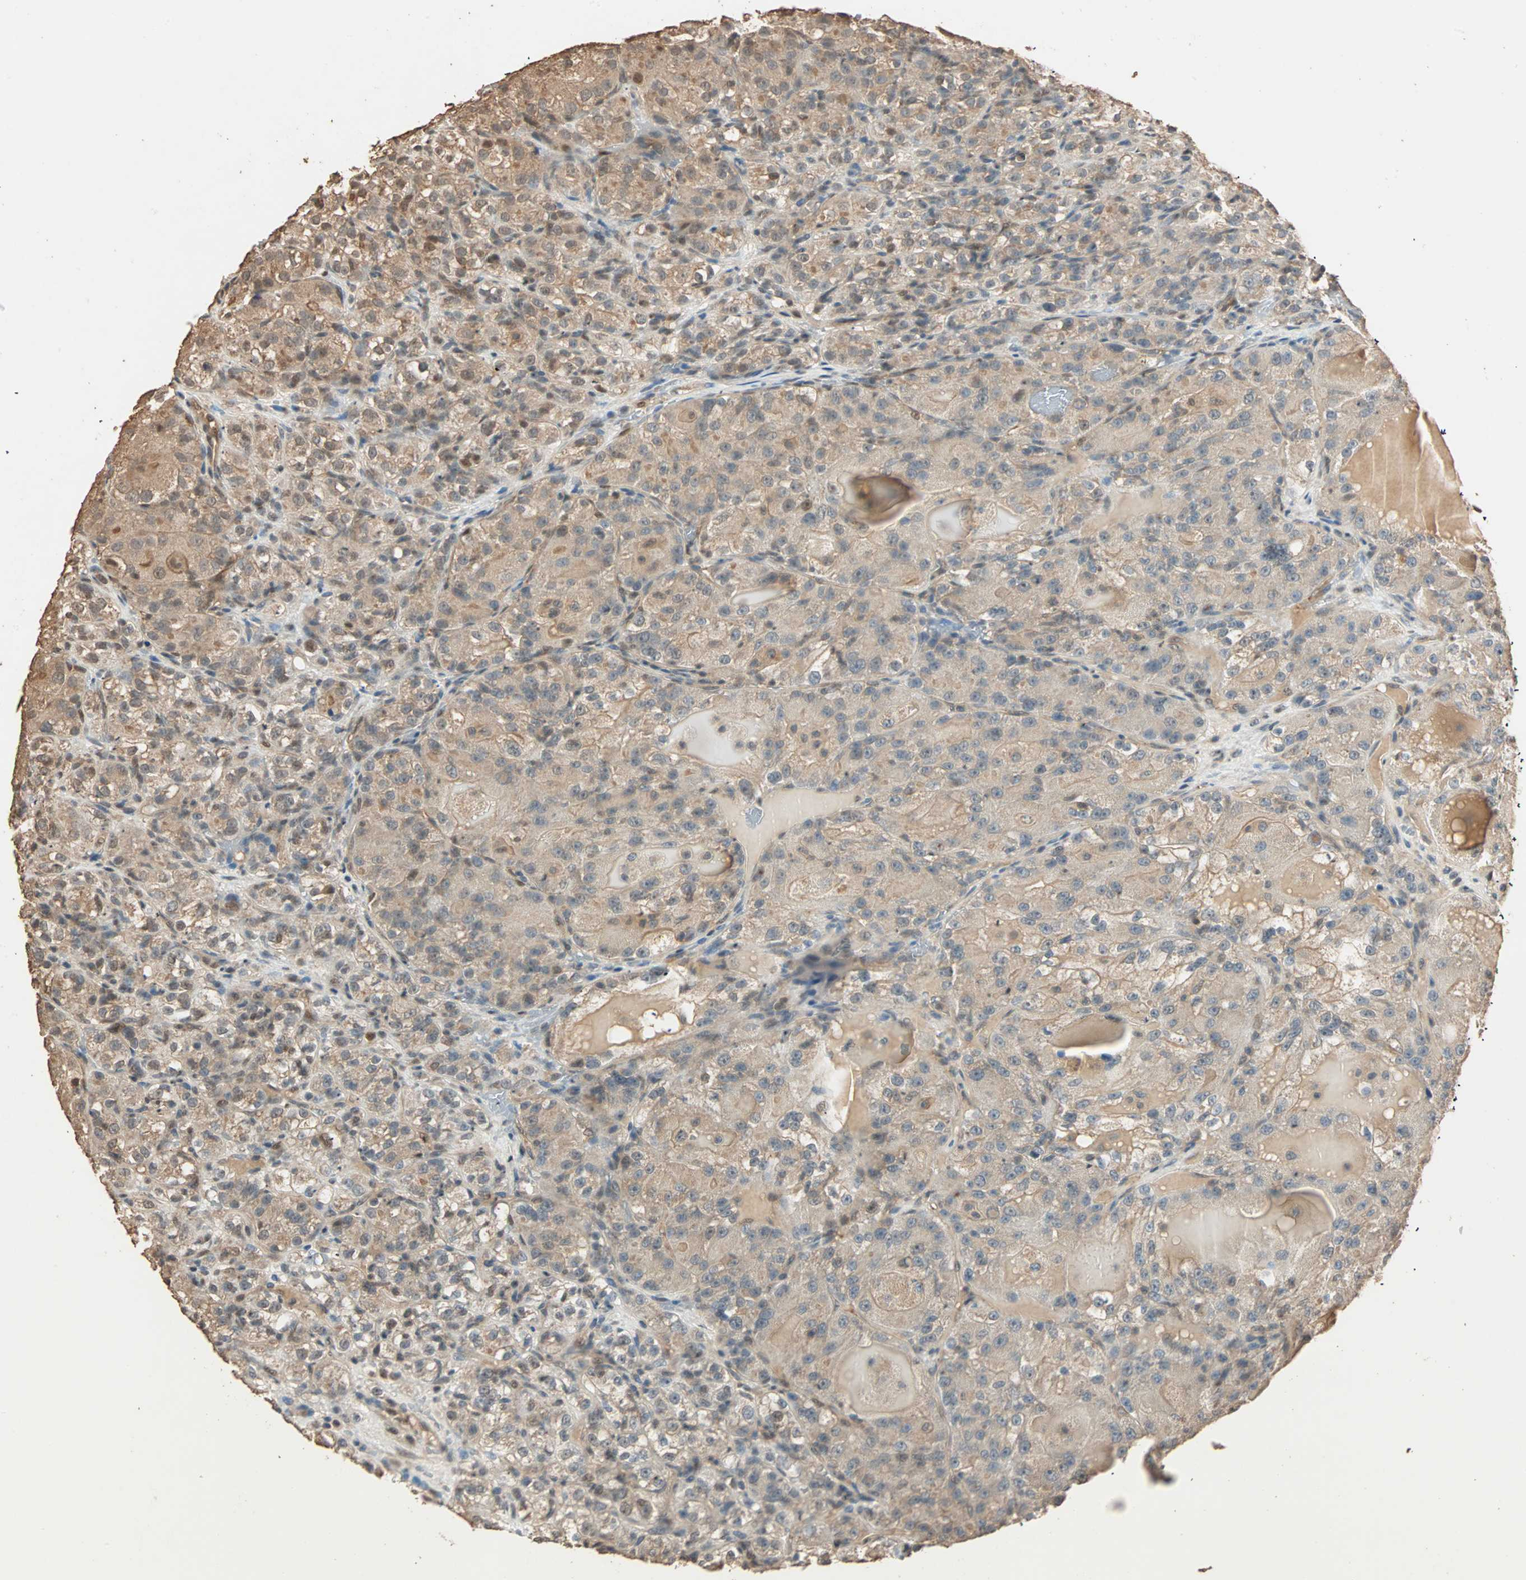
{"staining": {"intensity": "moderate", "quantity": ">75%", "location": "cytoplasmic/membranous,nuclear"}, "tissue": "renal cancer", "cell_type": "Tumor cells", "image_type": "cancer", "snomed": [{"axis": "morphology", "description": "Normal tissue, NOS"}, {"axis": "morphology", "description": "Adenocarcinoma, NOS"}, {"axis": "topography", "description": "Kidney"}], "caption": "High-magnification brightfield microscopy of renal cancer stained with DAB (brown) and counterstained with hematoxylin (blue). tumor cells exhibit moderate cytoplasmic/membranous and nuclear expression is present in about>75% of cells.", "gene": "ZBTB33", "patient": {"sex": "male", "age": 61}}